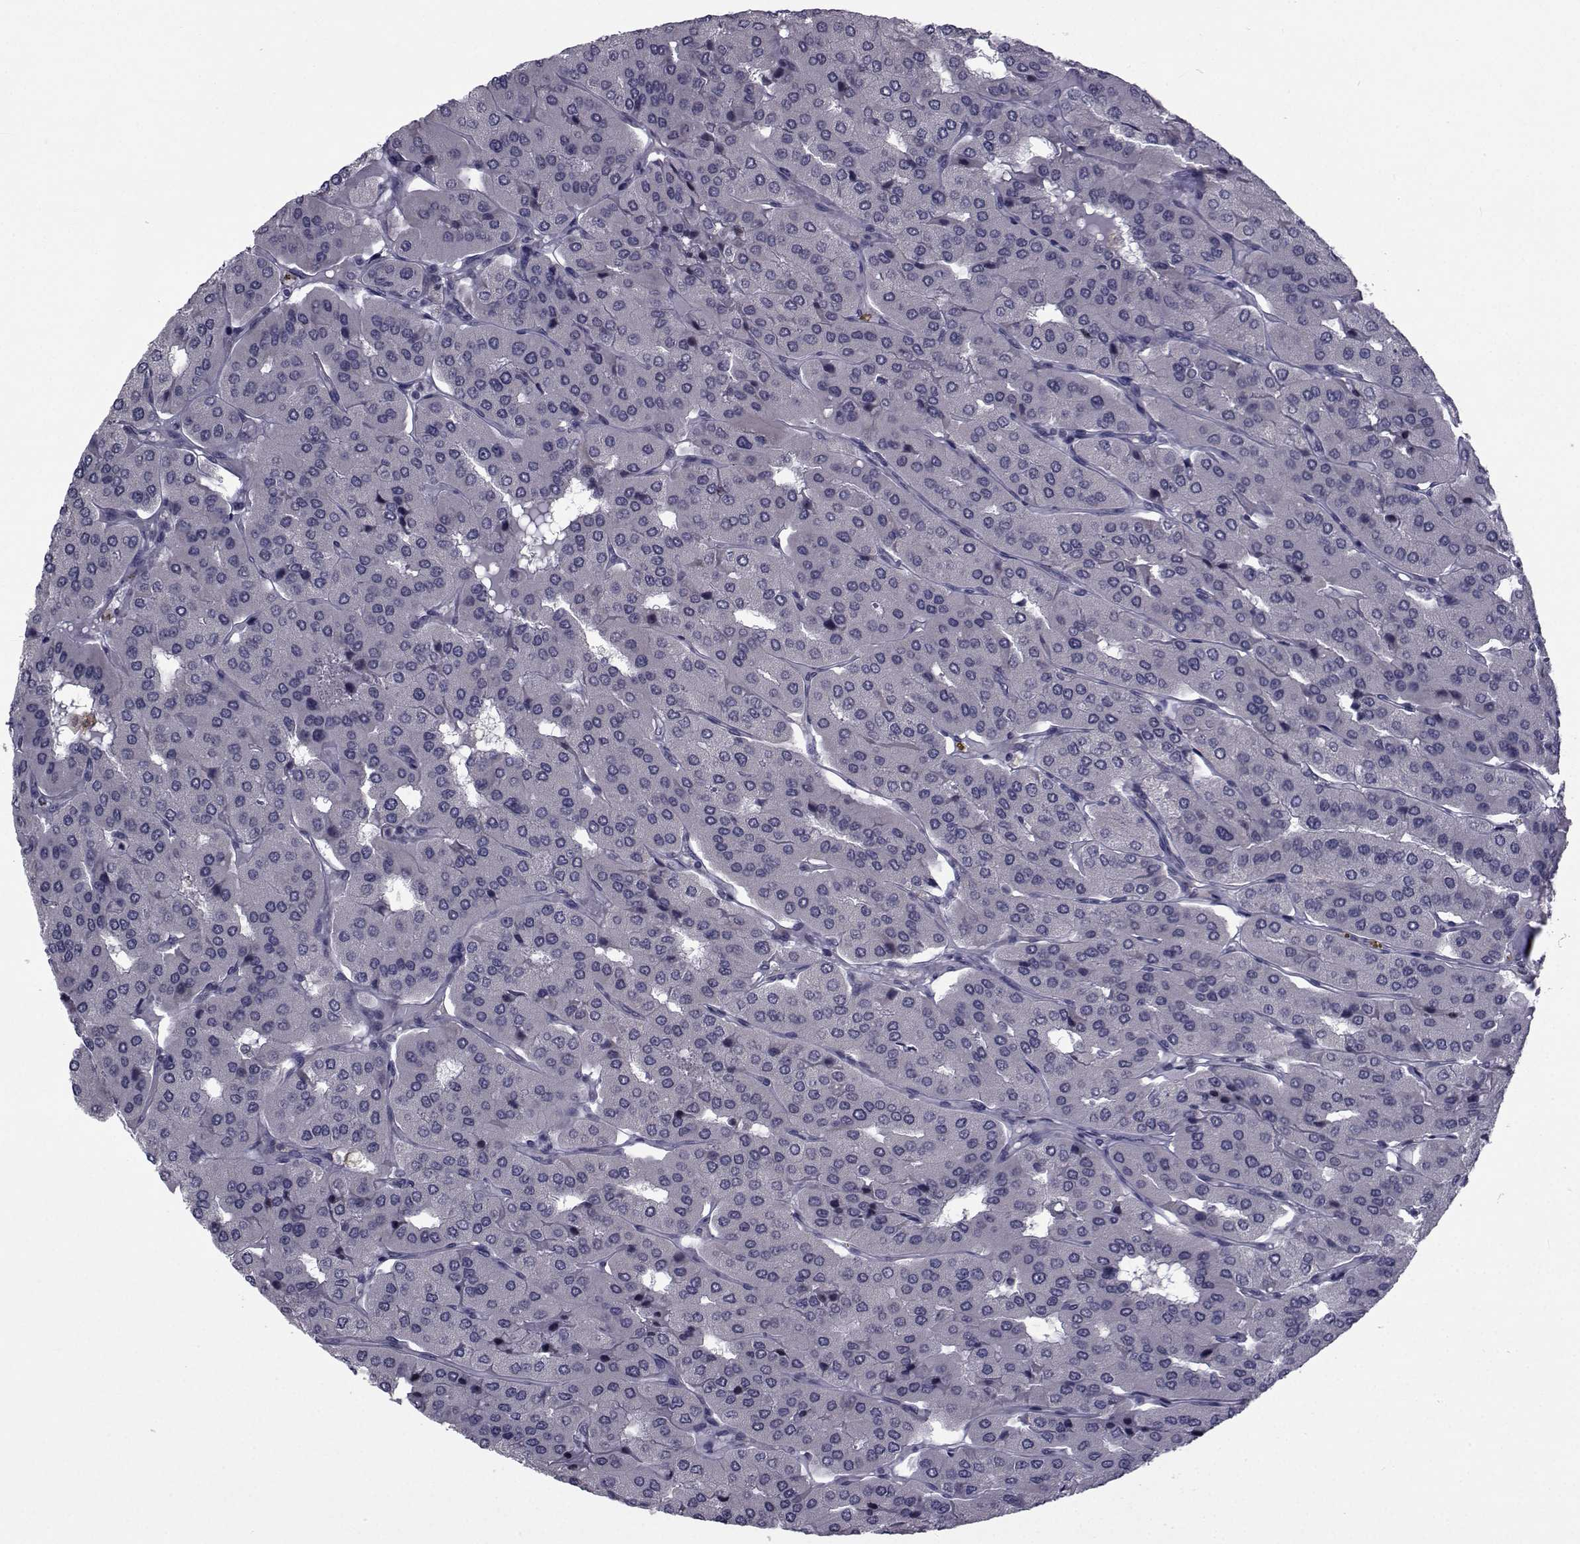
{"staining": {"intensity": "negative", "quantity": "none", "location": "none"}, "tissue": "parathyroid gland", "cell_type": "Glandular cells", "image_type": "normal", "snomed": [{"axis": "morphology", "description": "Normal tissue, NOS"}, {"axis": "morphology", "description": "Adenoma, NOS"}, {"axis": "topography", "description": "Parathyroid gland"}], "caption": "Immunohistochemical staining of normal human parathyroid gland exhibits no significant staining in glandular cells.", "gene": "CFAP74", "patient": {"sex": "female", "age": 86}}